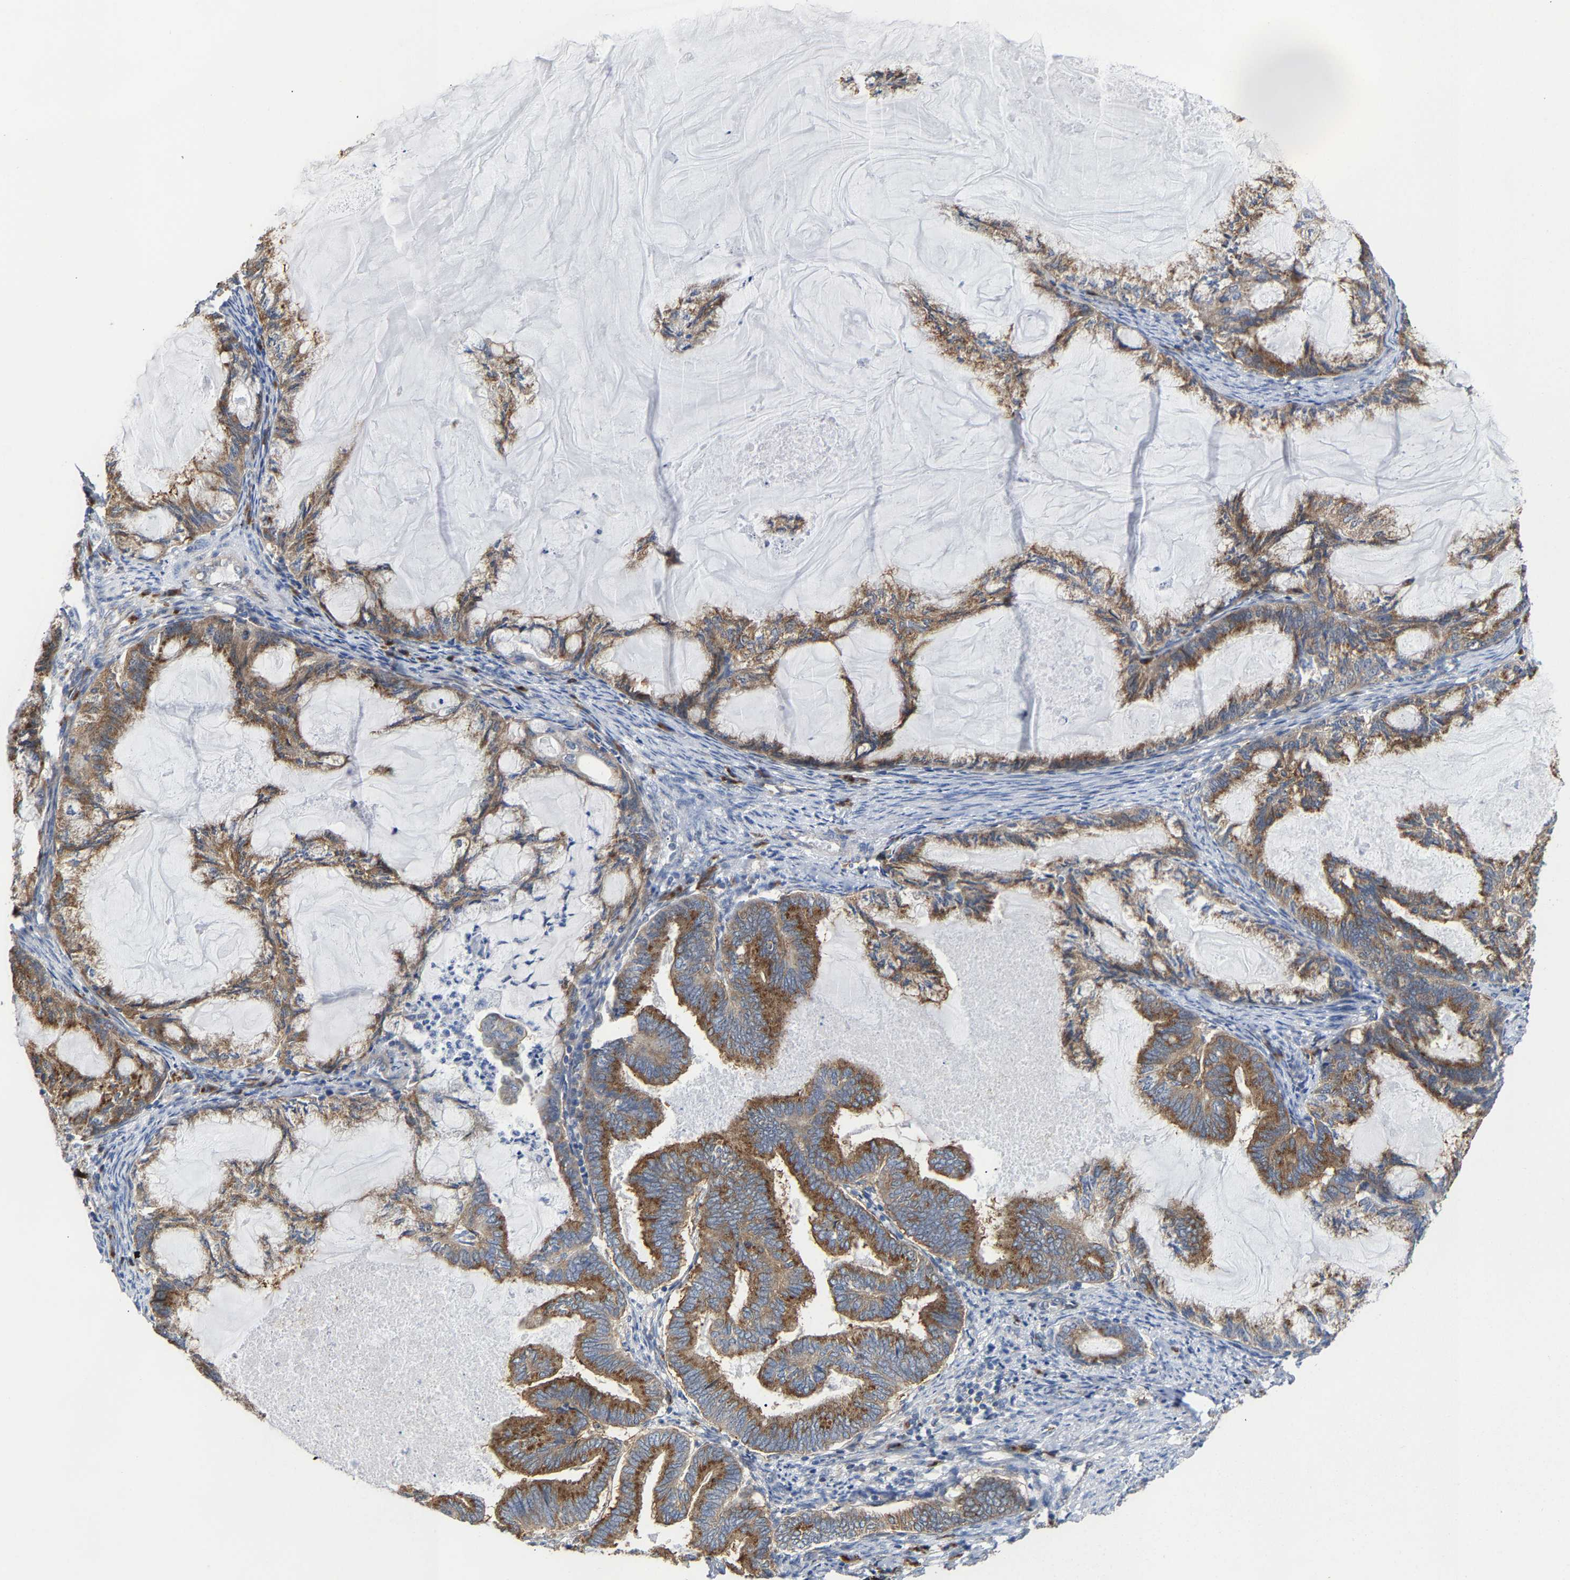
{"staining": {"intensity": "moderate", "quantity": ">75%", "location": "cytoplasmic/membranous"}, "tissue": "endometrial cancer", "cell_type": "Tumor cells", "image_type": "cancer", "snomed": [{"axis": "morphology", "description": "Adenocarcinoma, NOS"}, {"axis": "topography", "description": "Endometrium"}], "caption": "Moderate cytoplasmic/membranous positivity for a protein is seen in approximately >75% of tumor cells of endometrial cancer (adenocarcinoma) using IHC.", "gene": "PPP1R15A", "patient": {"sex": "female", "age": 86}}